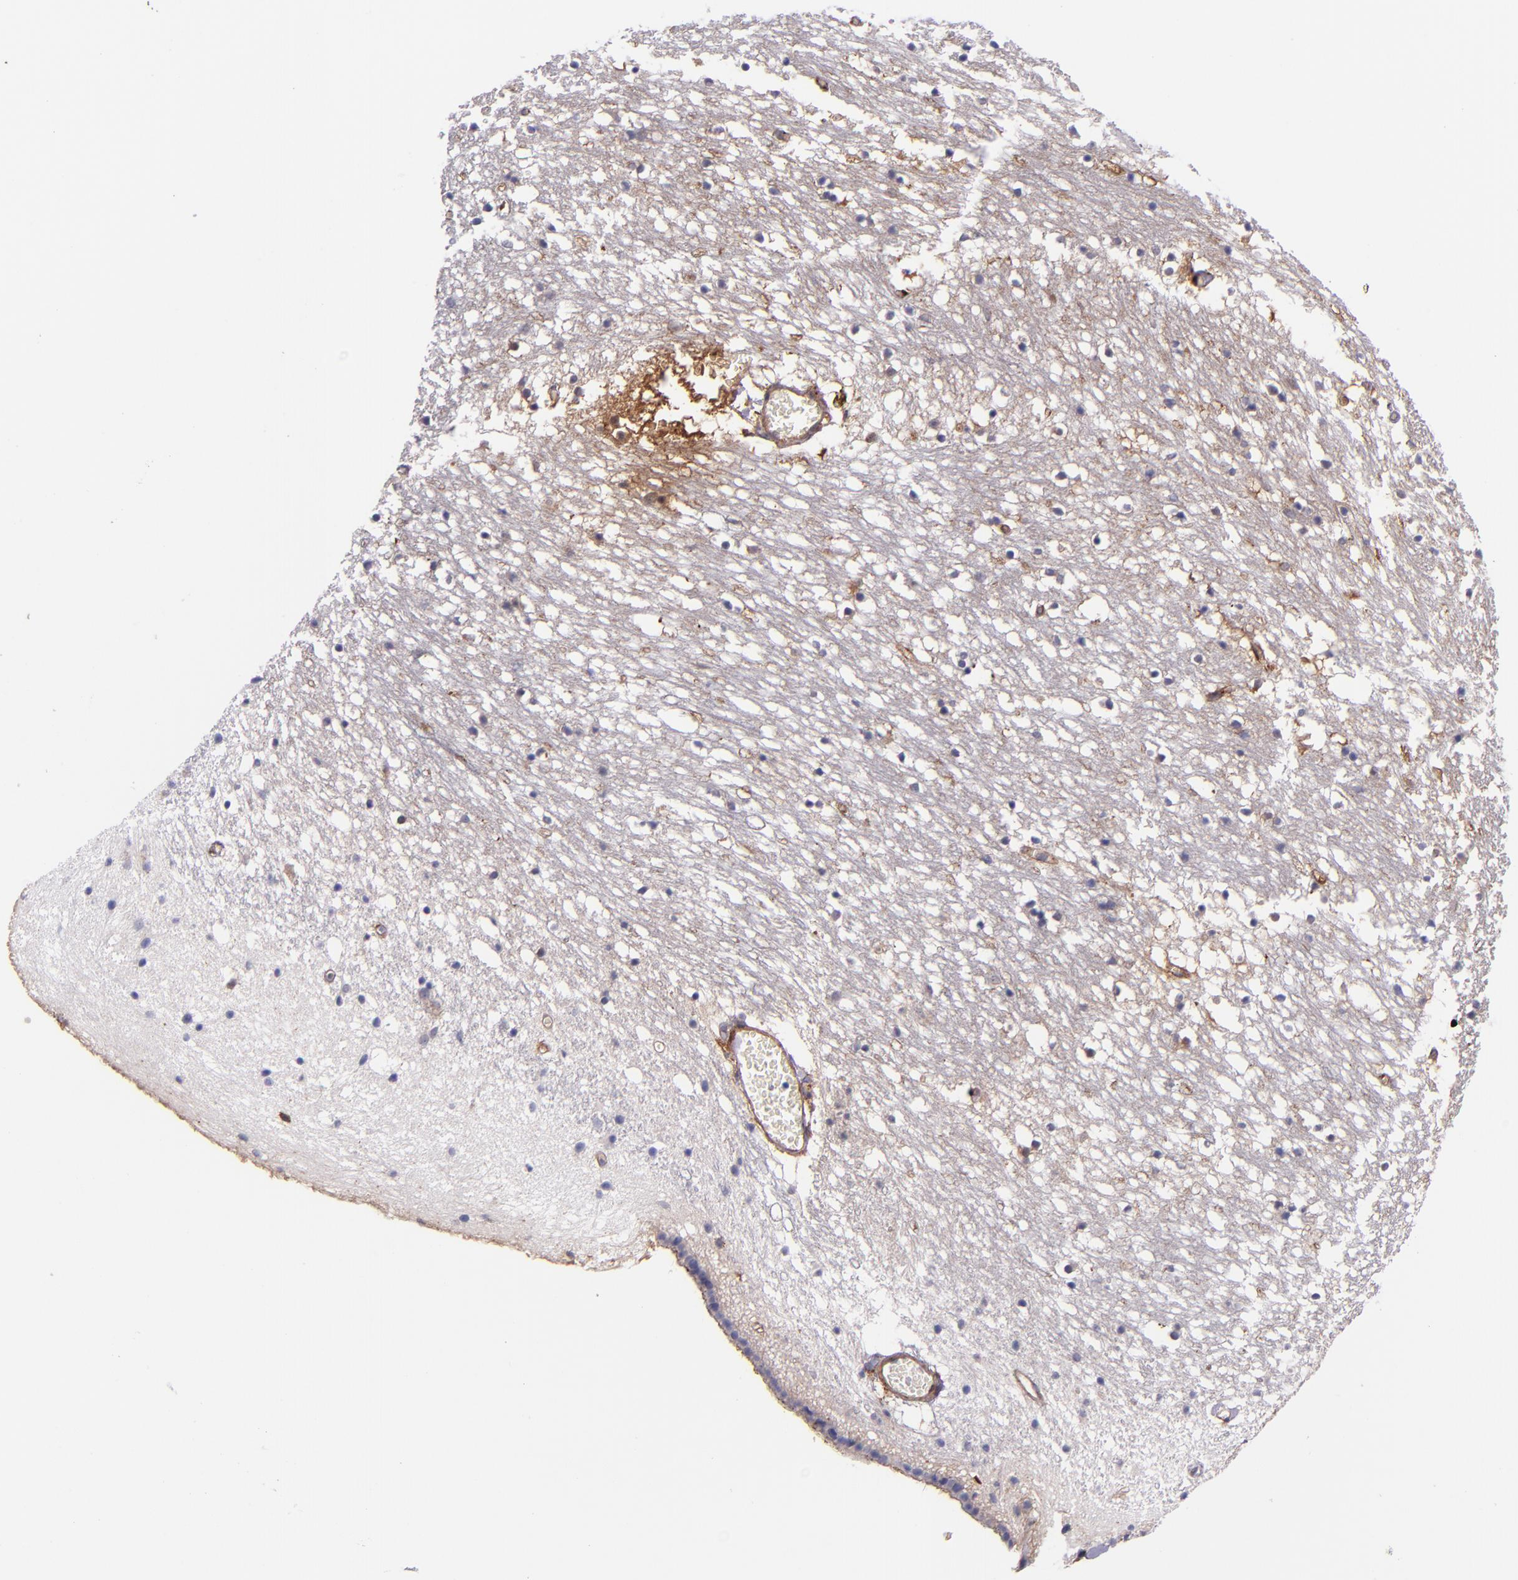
{"staining": {"intensity": "moderate", "quantity": "<25%", "location": "cytoplasmic/membranous"}, "tissue": "caudate", "cell_type": "Glial cells", "image_type": "normal", "snomed": [{"axis": "morphology", "description": "Normal tissue, NOS"}, {"axis": "topography", "description": "Lateral ventricle wall"}], "caption": "Immunohistochemistry (IHC) histopathology image of benign caudate: human caudate stained using IHC displays low levels of moderate protein expression localized specifically in the cytoplasmic/membranous of glial cells, appearing as a cytoplasmic/membranous brown color.", "gene": "LGALS1", "patient": {"sex": "male", "age": 45}}